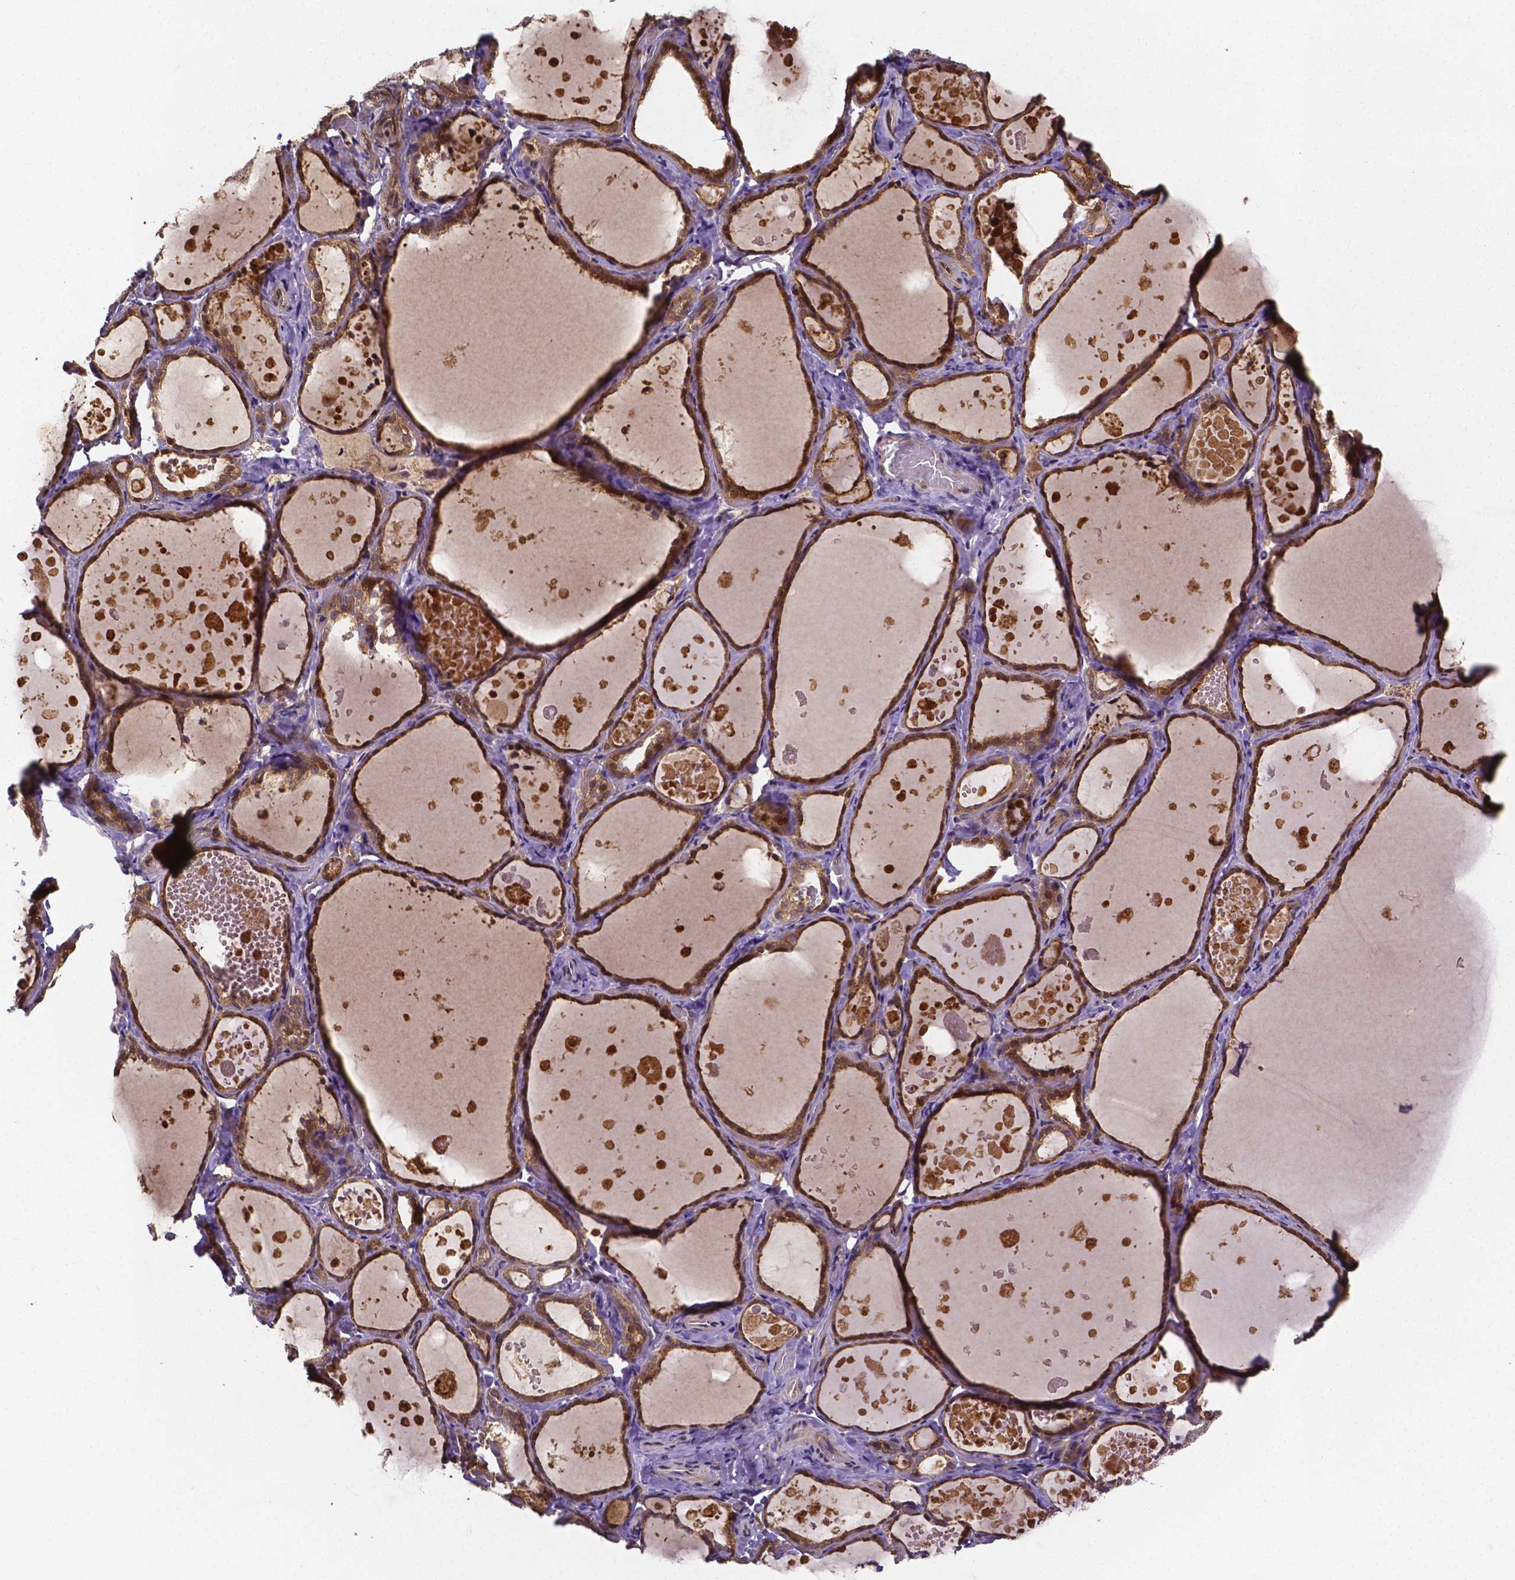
{"staining": {"intensity": "moderate", "quantity": ">75%", "location": "cytoplasmic/membranous"}, "tissue": "thyroid gland", "cell_type": "Glandular cells", "image_type": "normal", "snomed": [{"axis": "morphology", "description": "Normal tissue, NOS"}, {"axis": "topography", "description": "Thyroid gland"}], "caption": "Benign thyroid gland was stained to show a protein in brown. There is medium levels of moderate cytoplasmic/membranous staining in approximately >75% of glandular cells. (DAB IHC, brown staining for protein, blue staining for nuclei).", "gene": "RNF123", "patient": {"sex": "female", "age": 56}}